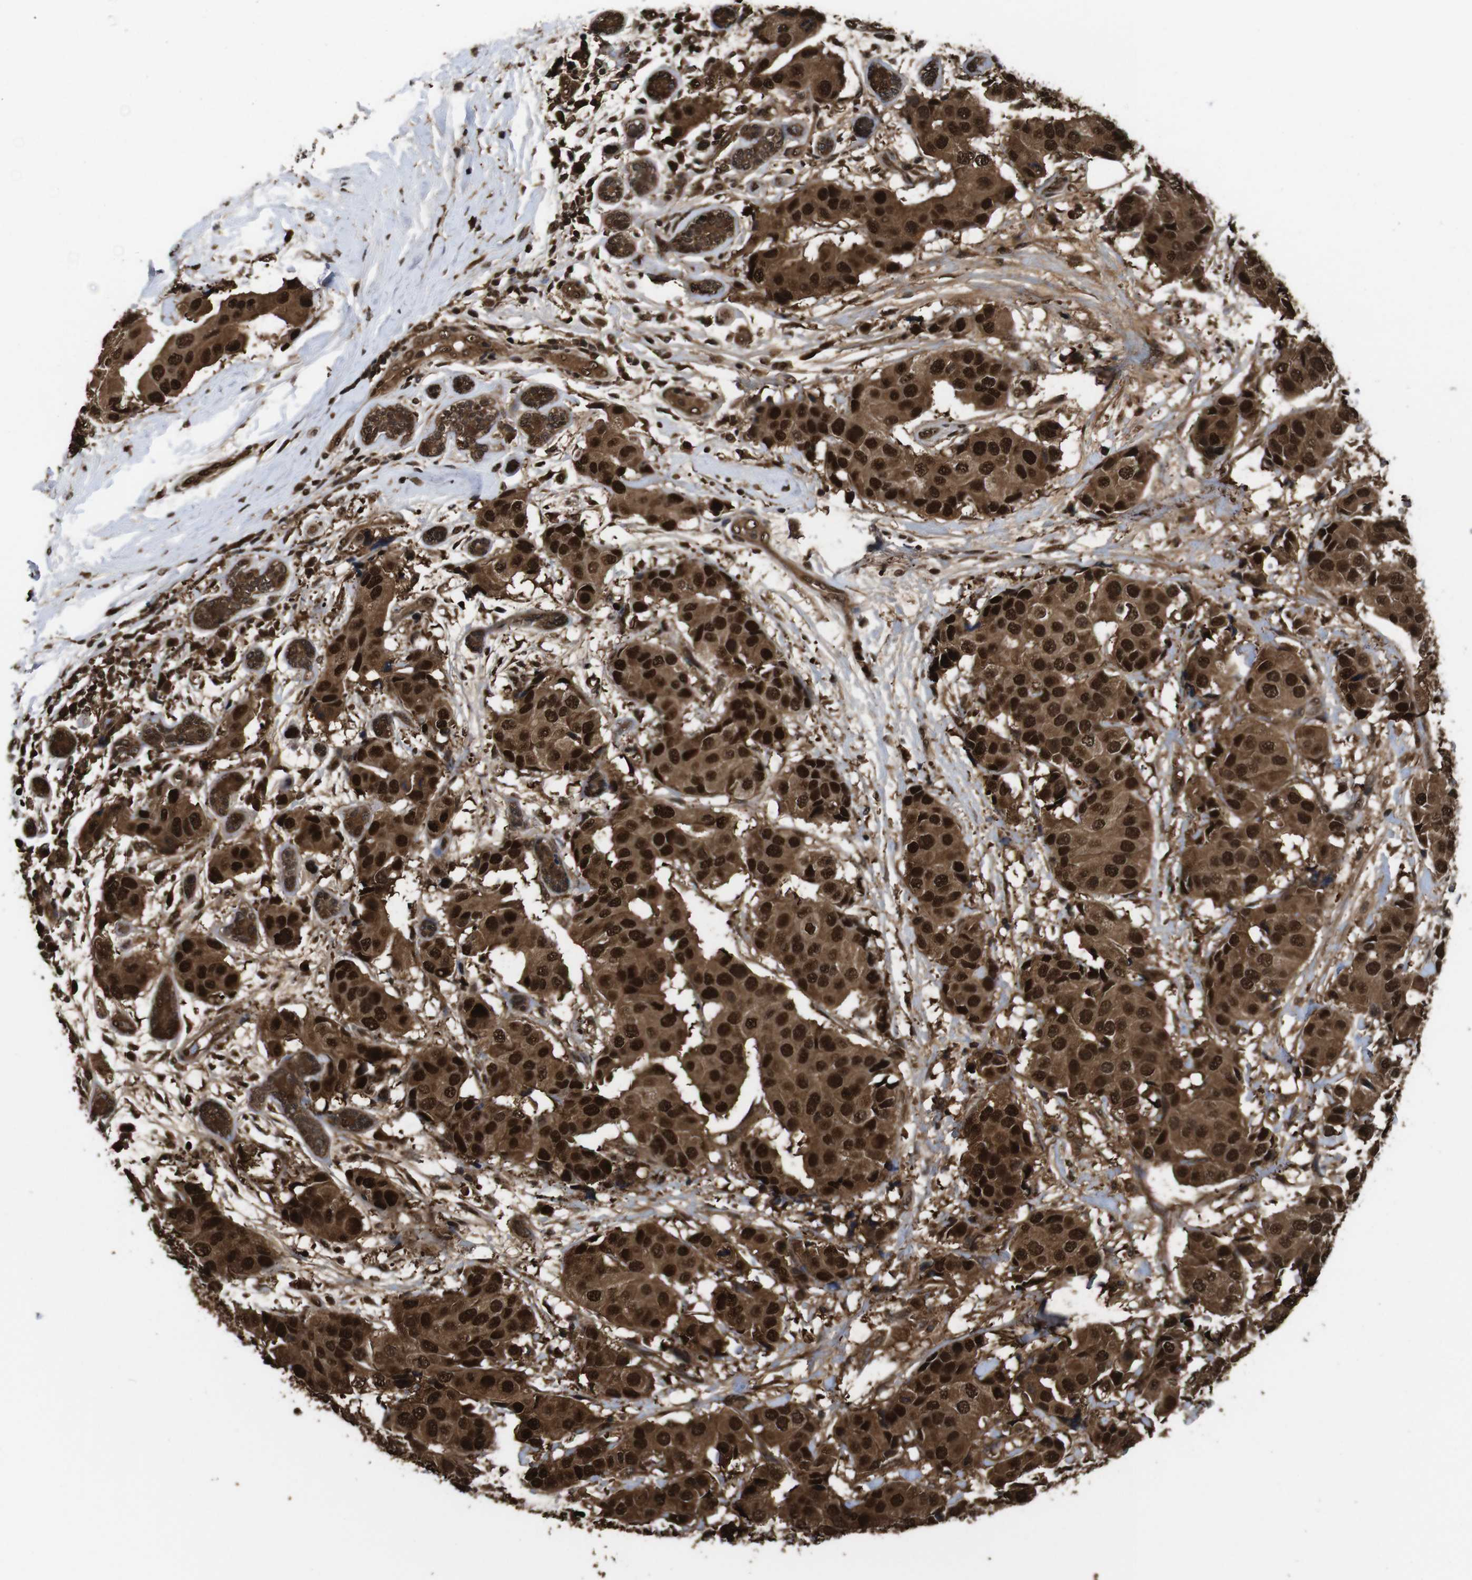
{"staining": {"intensity": "strong", "quantity": ">75%", "location": "cytoplasmic/membranous,nuclear"}, "tissue": "breast cancer", "cell_type": "Tumor cells", "image_type": "cancer", "snomed": [{"axis": "morphology", "description": "Normal tissue, NOS"}, {"axis": "morphology", "description": "Duct carcinoma"}, {"axis": "topography", "description": "Breast"}], "caption": "Breast cancer stained for a protein shows strong cytoplasmic/membranous and nuclear positivity in tumor cells.", "gene": "VCP", "patient": {"sex": "female", "age": 39}}